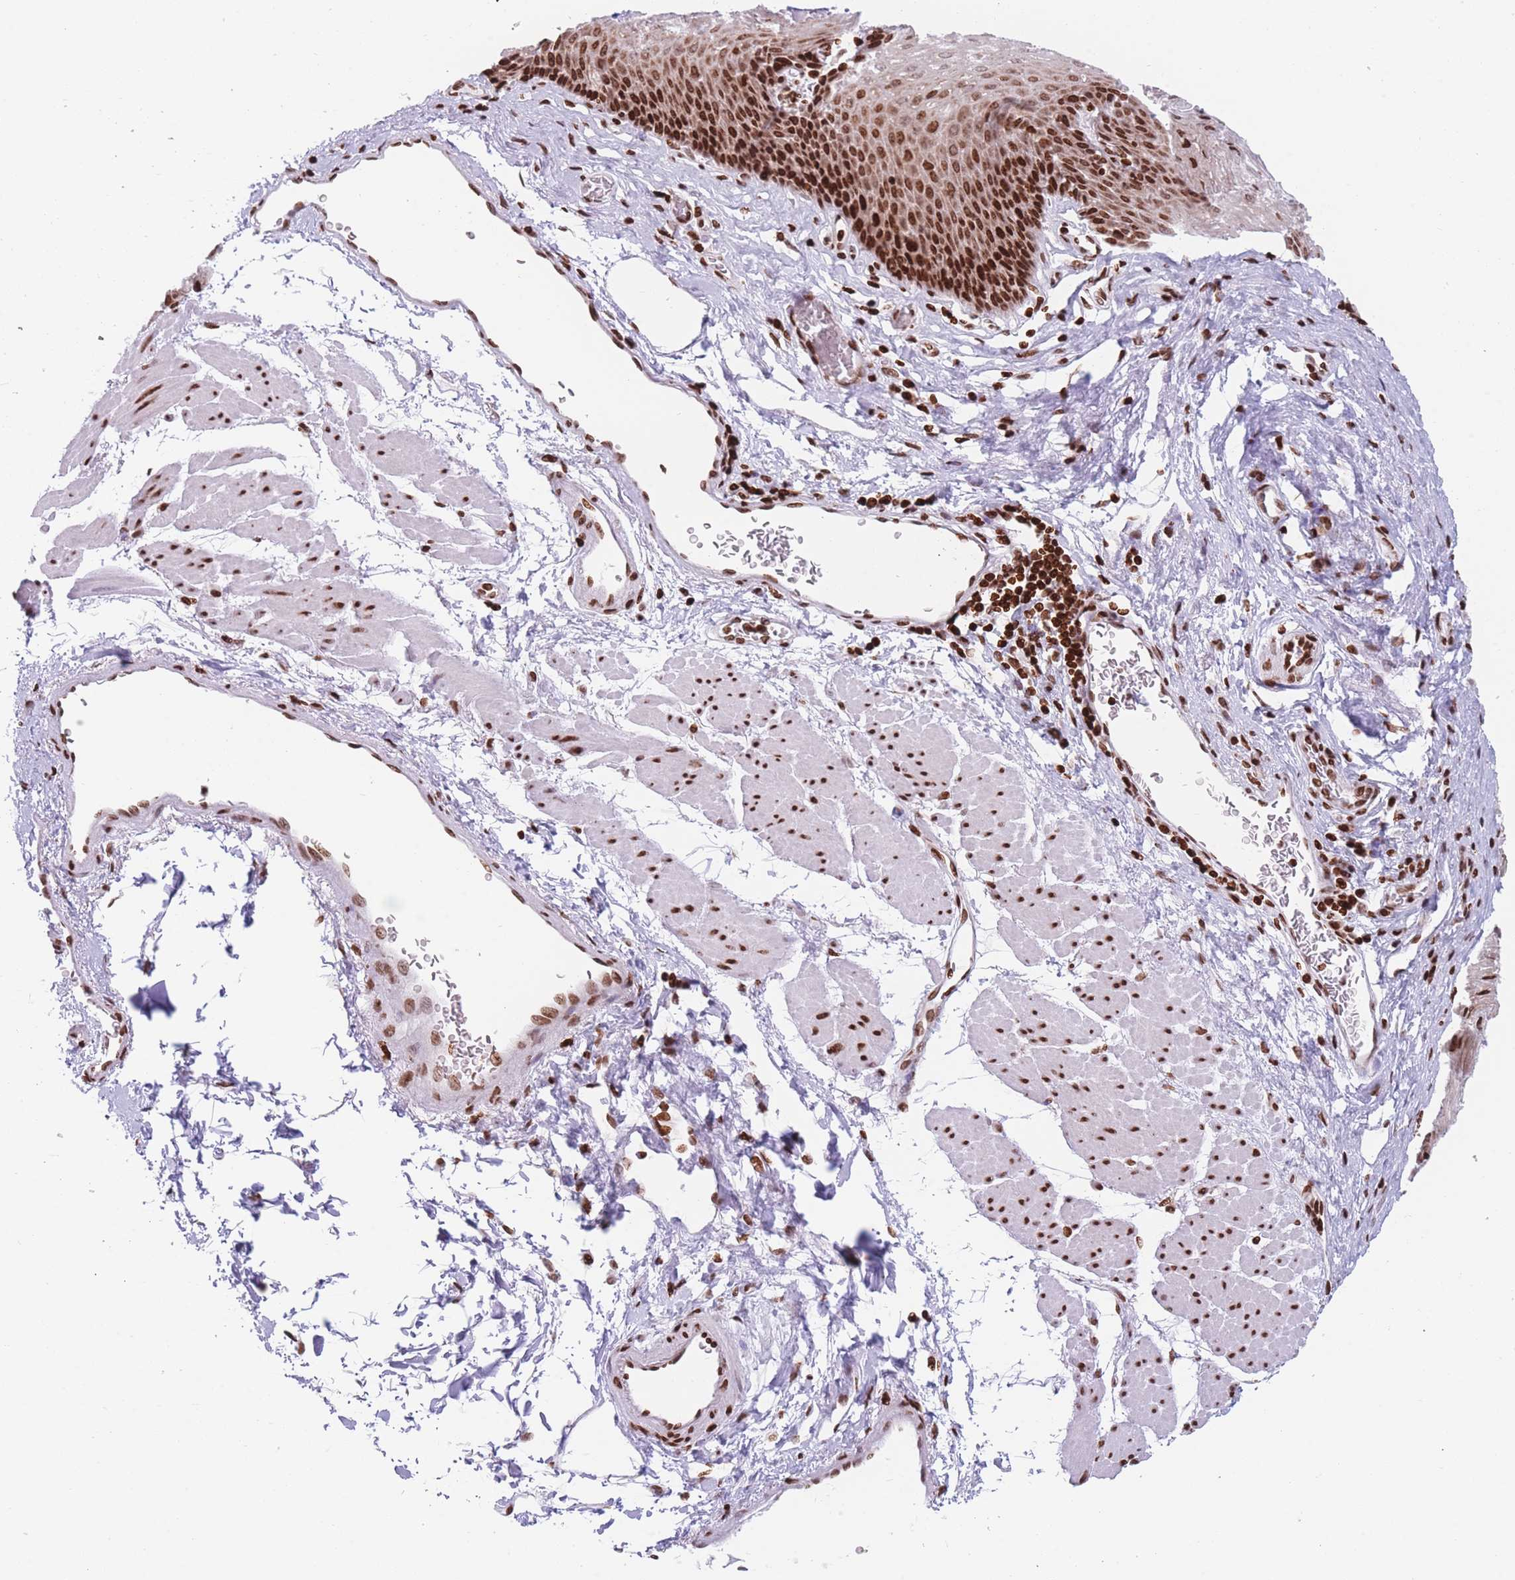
{"staining": {"intensity": "strong", "quantity": ">75%", "location": "nuclear"}, "tissue": "esophagus", "cell_type": "Squamous epithelial cells", "image_type": "normal", "snomed": [{"axis": "morphology", "description": "Normal tissue, NOS"}, {"axis": "topography", "description": "Esophagus"}], "caption": "A photomicrograph of human esophagus stained for a protein demonstrates strong nuclear brown staining in squamous epithelial cells.", "gene": "AK9", "patient": {"sex": "female", "age": 66}}